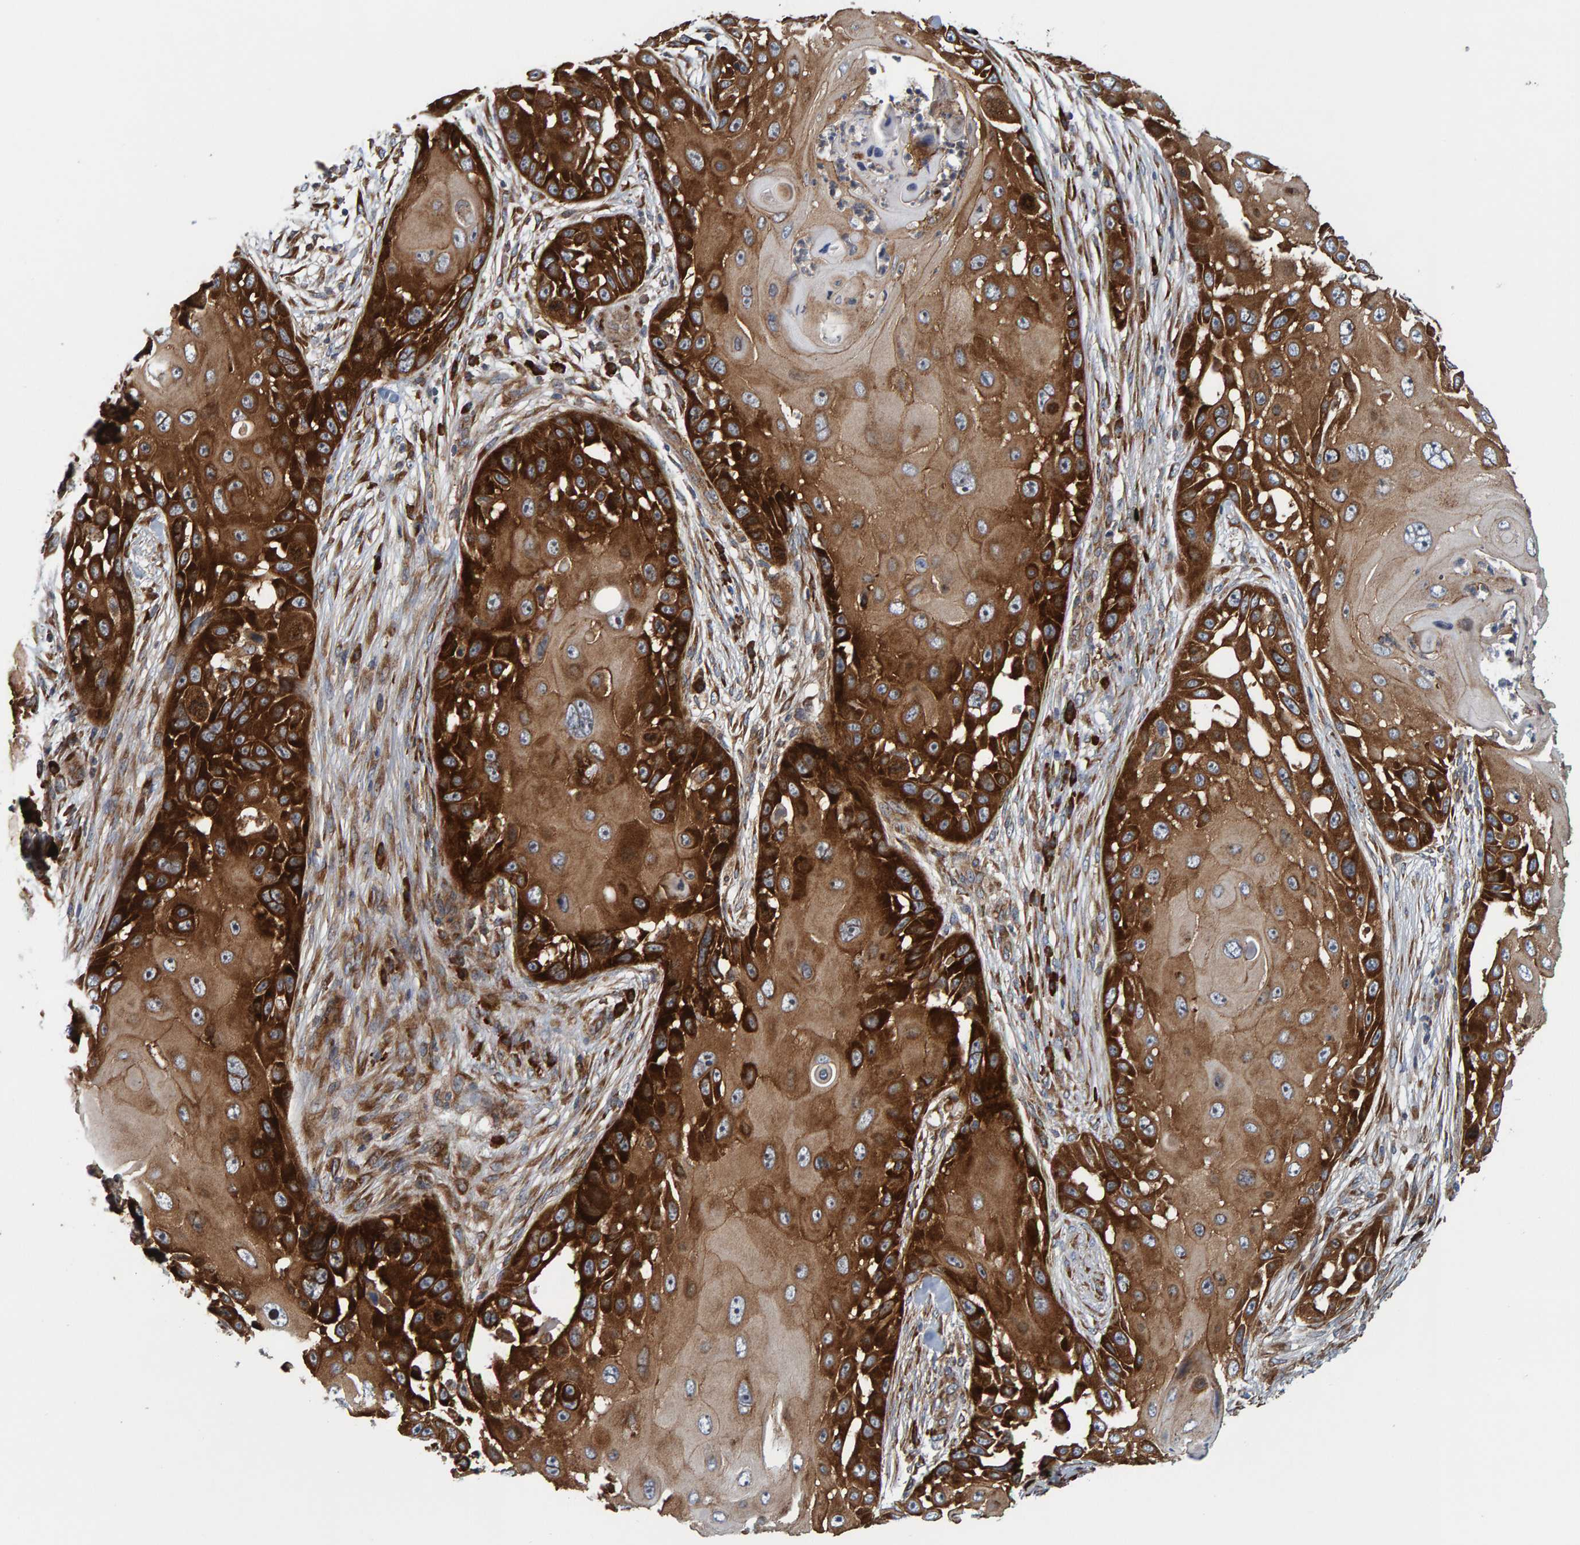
{"staining": {"intensity": "strong", "quantity": ">75%", "location": "cytoplasmic/membranous"}, "tissue": "skin cancer", "cell_type": "Tumor cells", "image_type": "cancer", "snomed": [{"axis": "morphology", "description": "Squamous cell carcinoma, NOS"}, {"axis": "topography", "description": "Skin"}], "caption": "Human skin cancer (squamous cell carcinoma) stained with a brown dye displays strong cytoplasmic/membranous positive expression in about >75% of tumor cells.", "gene": "BAIAP2", "patient": {"sex": "female", "age": 44}}